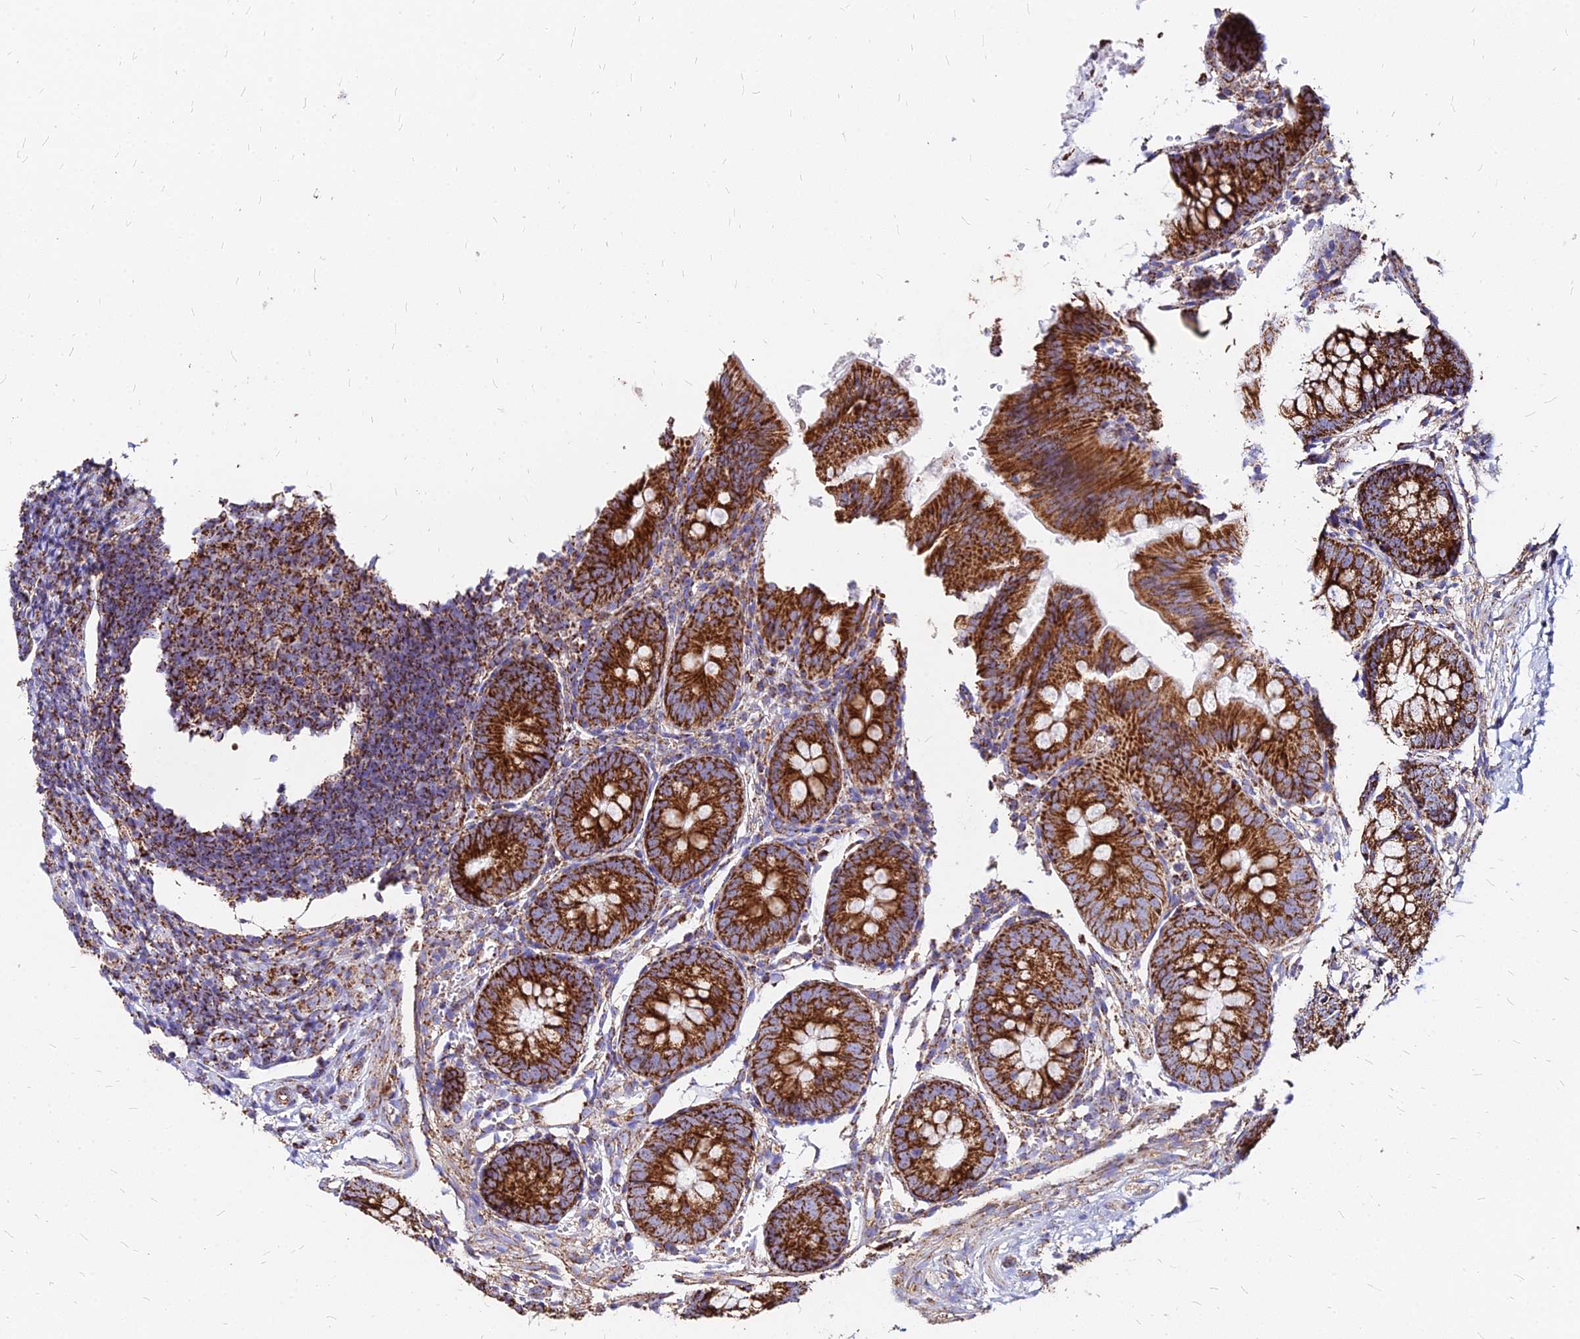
{"staining": {"intensity": "strong", "quantity": ">75%", "location": "cytoplasmic/membranous"}, "tissue": "appendix", "cell_type": "Glandular cells", "image_type": "normal", "snomed": [{"axis": "morphology", "description": "Normal tissue, NOS"}, {"axis": "topography", "description": "Appendix"}], "caption": "High-power microscopy captured an IHC histopathology image of unremarkable appendix, revealing strong cytoplasmic/membranous positivity in approximately >75% of glandular cells.", "gene": "DLD", "patient": {"sex": "male", "age": 1}}